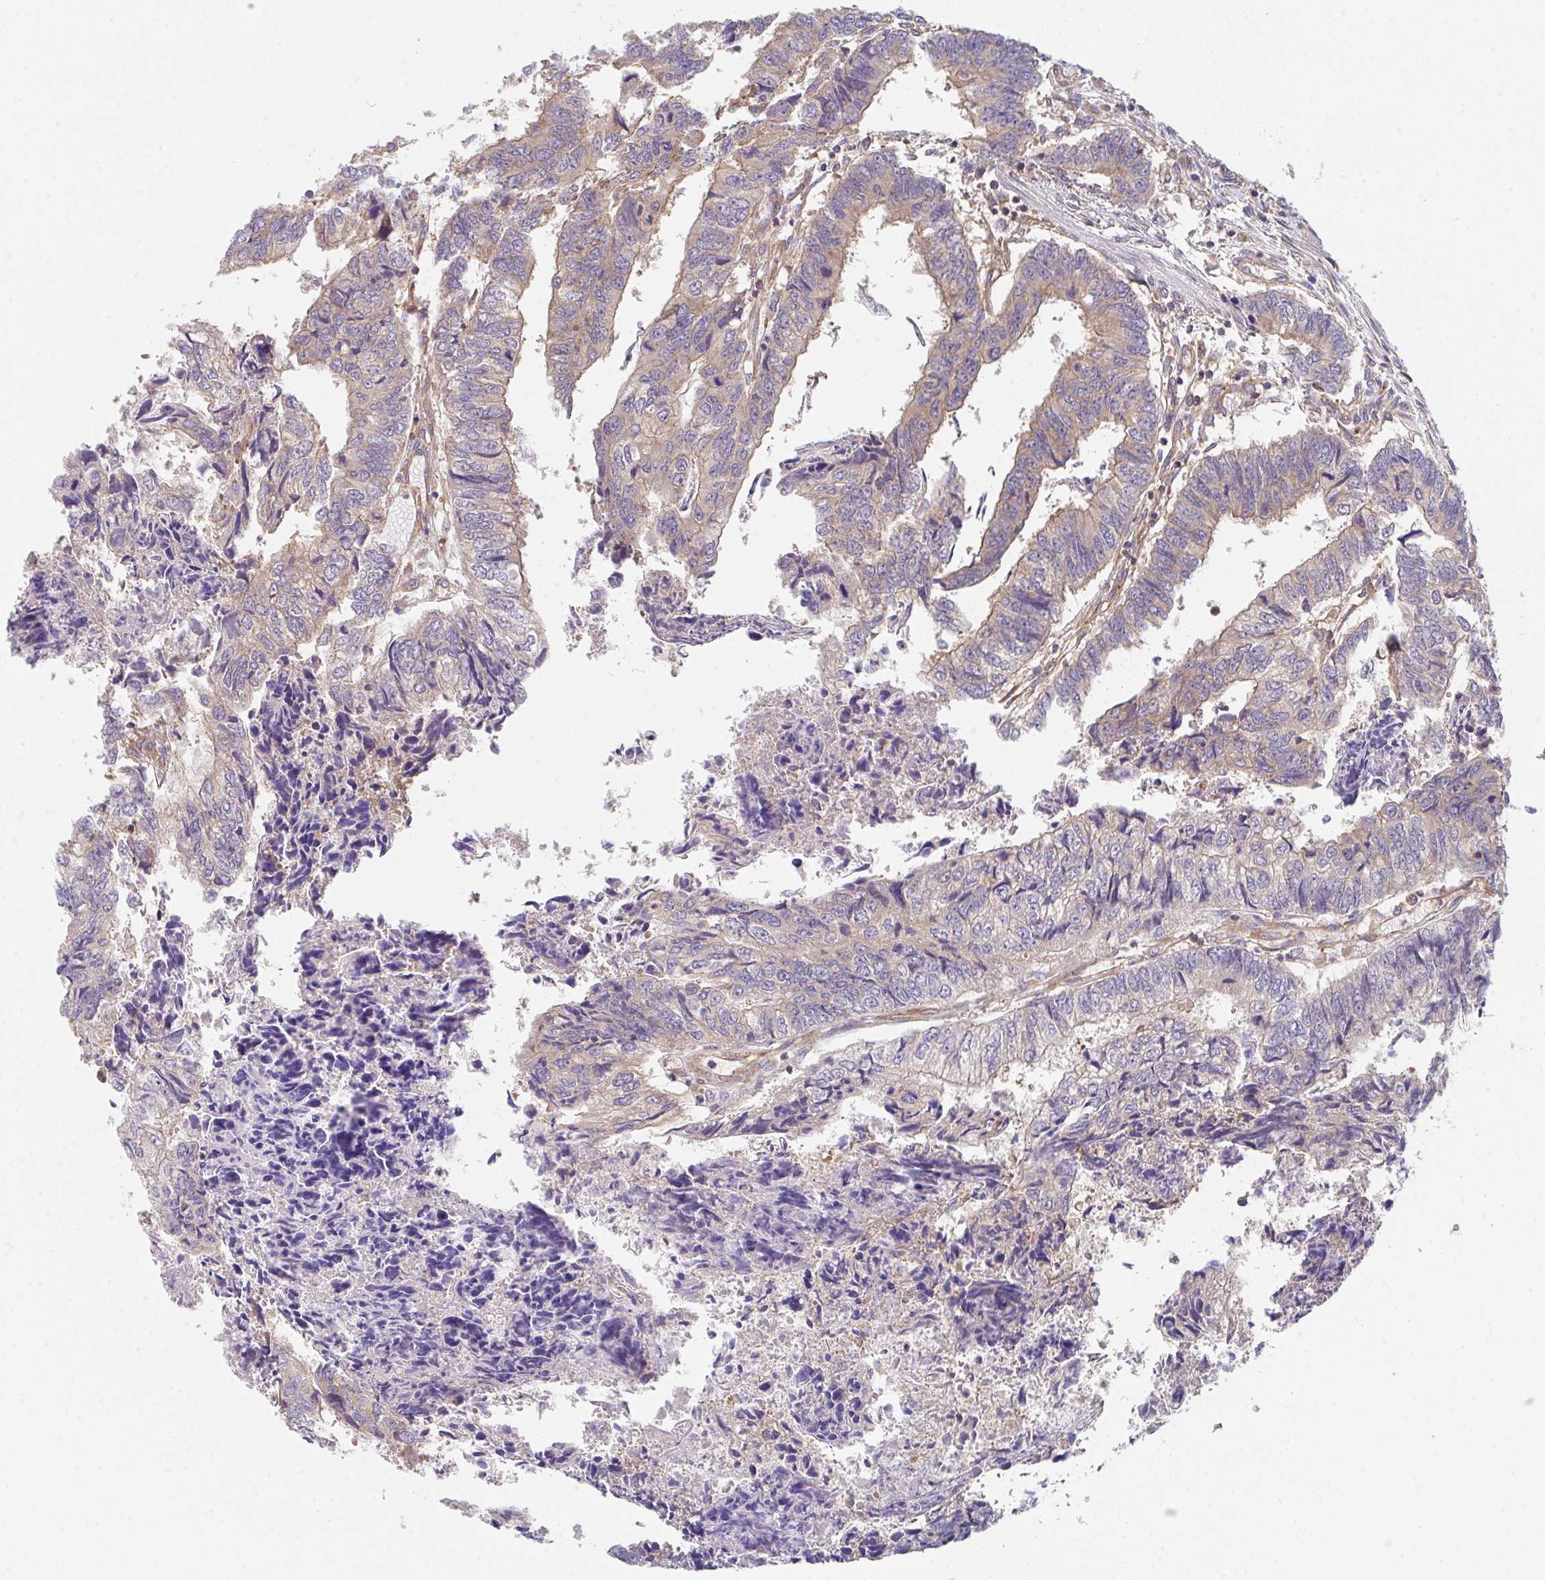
{"staining": {"intensity": "weak", "quantity": ">75%", "location": "cytoplasmic/membranous"}, "tissue": "colorectal cancer", "cell_type": "Tumor cells", "image_type": "cancer", "snomed": [{"axis": "morphology", "description": "Adenocarcinoma, NOS"}, {"axis": "topography", "description": "Colon"}], "caption": "Approximately >75% of tumor cells in colorectal cancer (adenocarcinoma) reveal weak cytoplasmic/membranous protein staining as visualized by brown immunohistochemical staining.", "gene": "TMEM229A", "patient": {"sex": "male", "age": 86}}